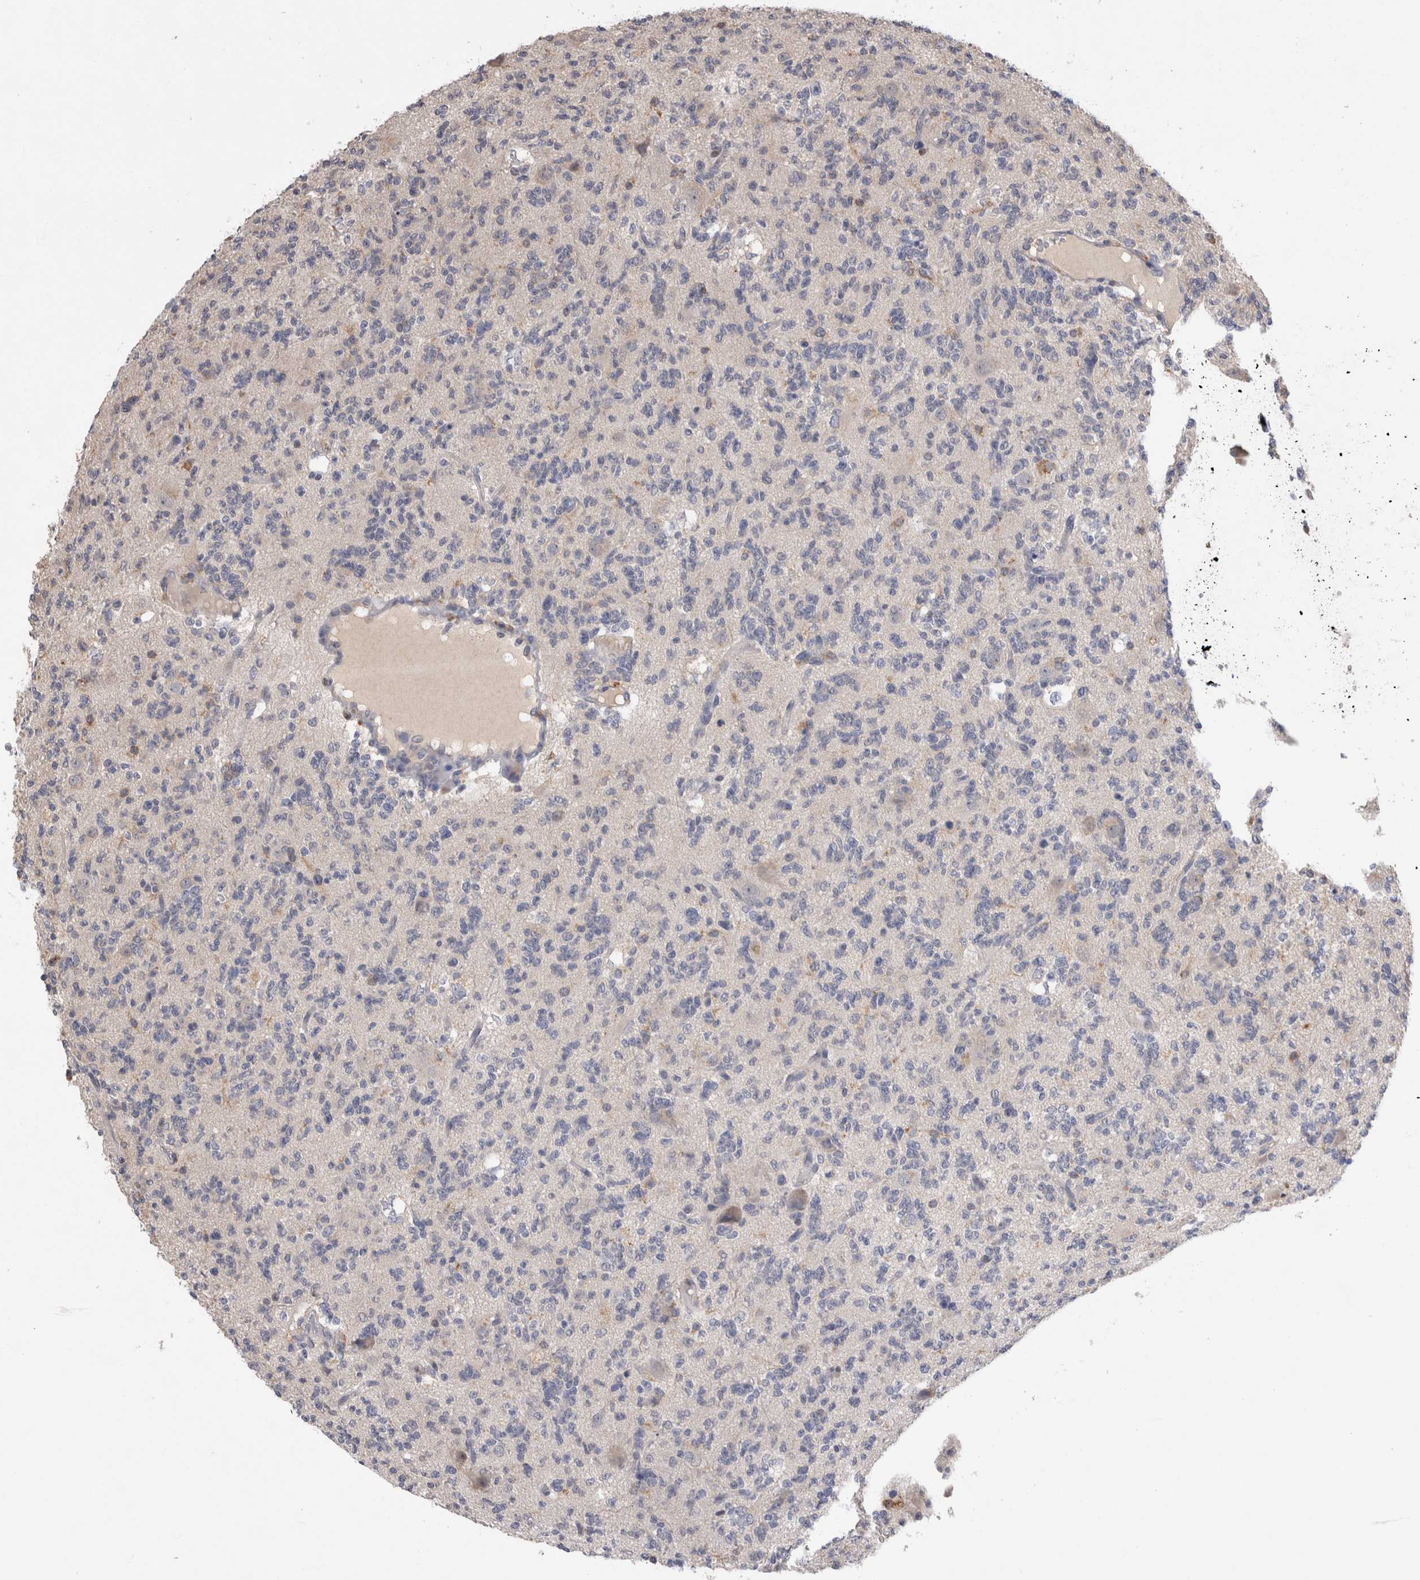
{"staining": {"intensity": "negative", "quantity": "none", "location": "none"}, "tissue": "glioma", "cell_type": "Tumor cells", "image_type": "cancer", "snomed": [{"axis": "morphology", "description": "Glioma, malignant, High grade"}, {"axis": "topography", "description": "Brain"}], "caption": "The image shows no staining of tumor cells in malignant glioma (high-grade). (DAB immunohistochemistry, high magnification).", "gene": "VSIG4", "patient": {"sex": "female", "age": 62}}